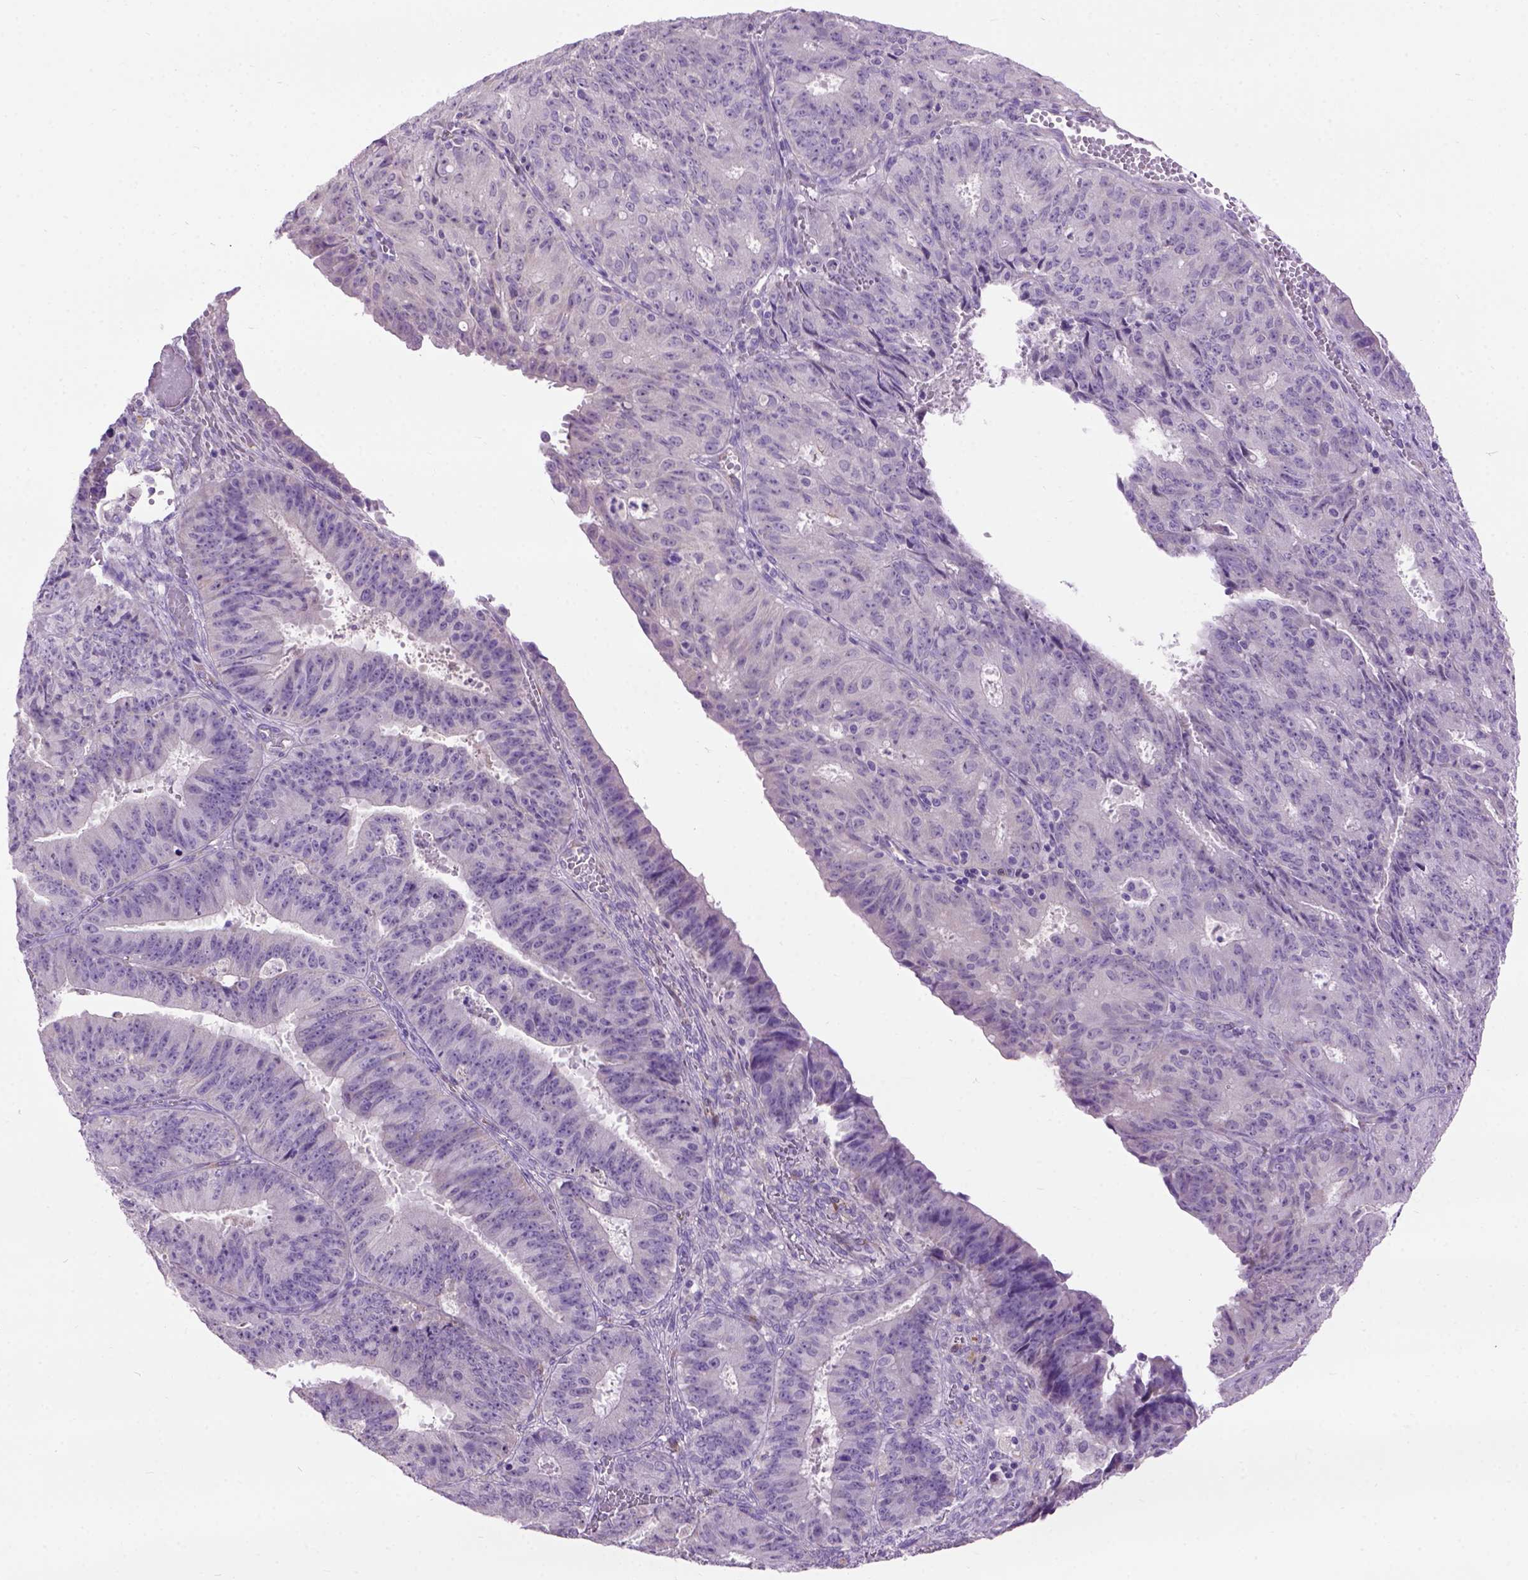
{"staining": {"intensity": "negative", "quantity": "none", "location": "none"}, "tissue": "ovarian cancer", "cell_type": "Tumor cells", "image_type": "cancer", "snomed": [{"axis": "morphology", "description": "Carcinoma, endometroid"}, {"axis": "topography", "description": "Ovary"}], "caption": "There is no significant positivity in tumor cells of ovarian cancer (endometroid carcinoma). The staining is performed using DAB brown chromogen with nuclei counter-stained in using hematoxylin.", "gene": "MAPT", "patient": {"sex": "female", "age": 42}}